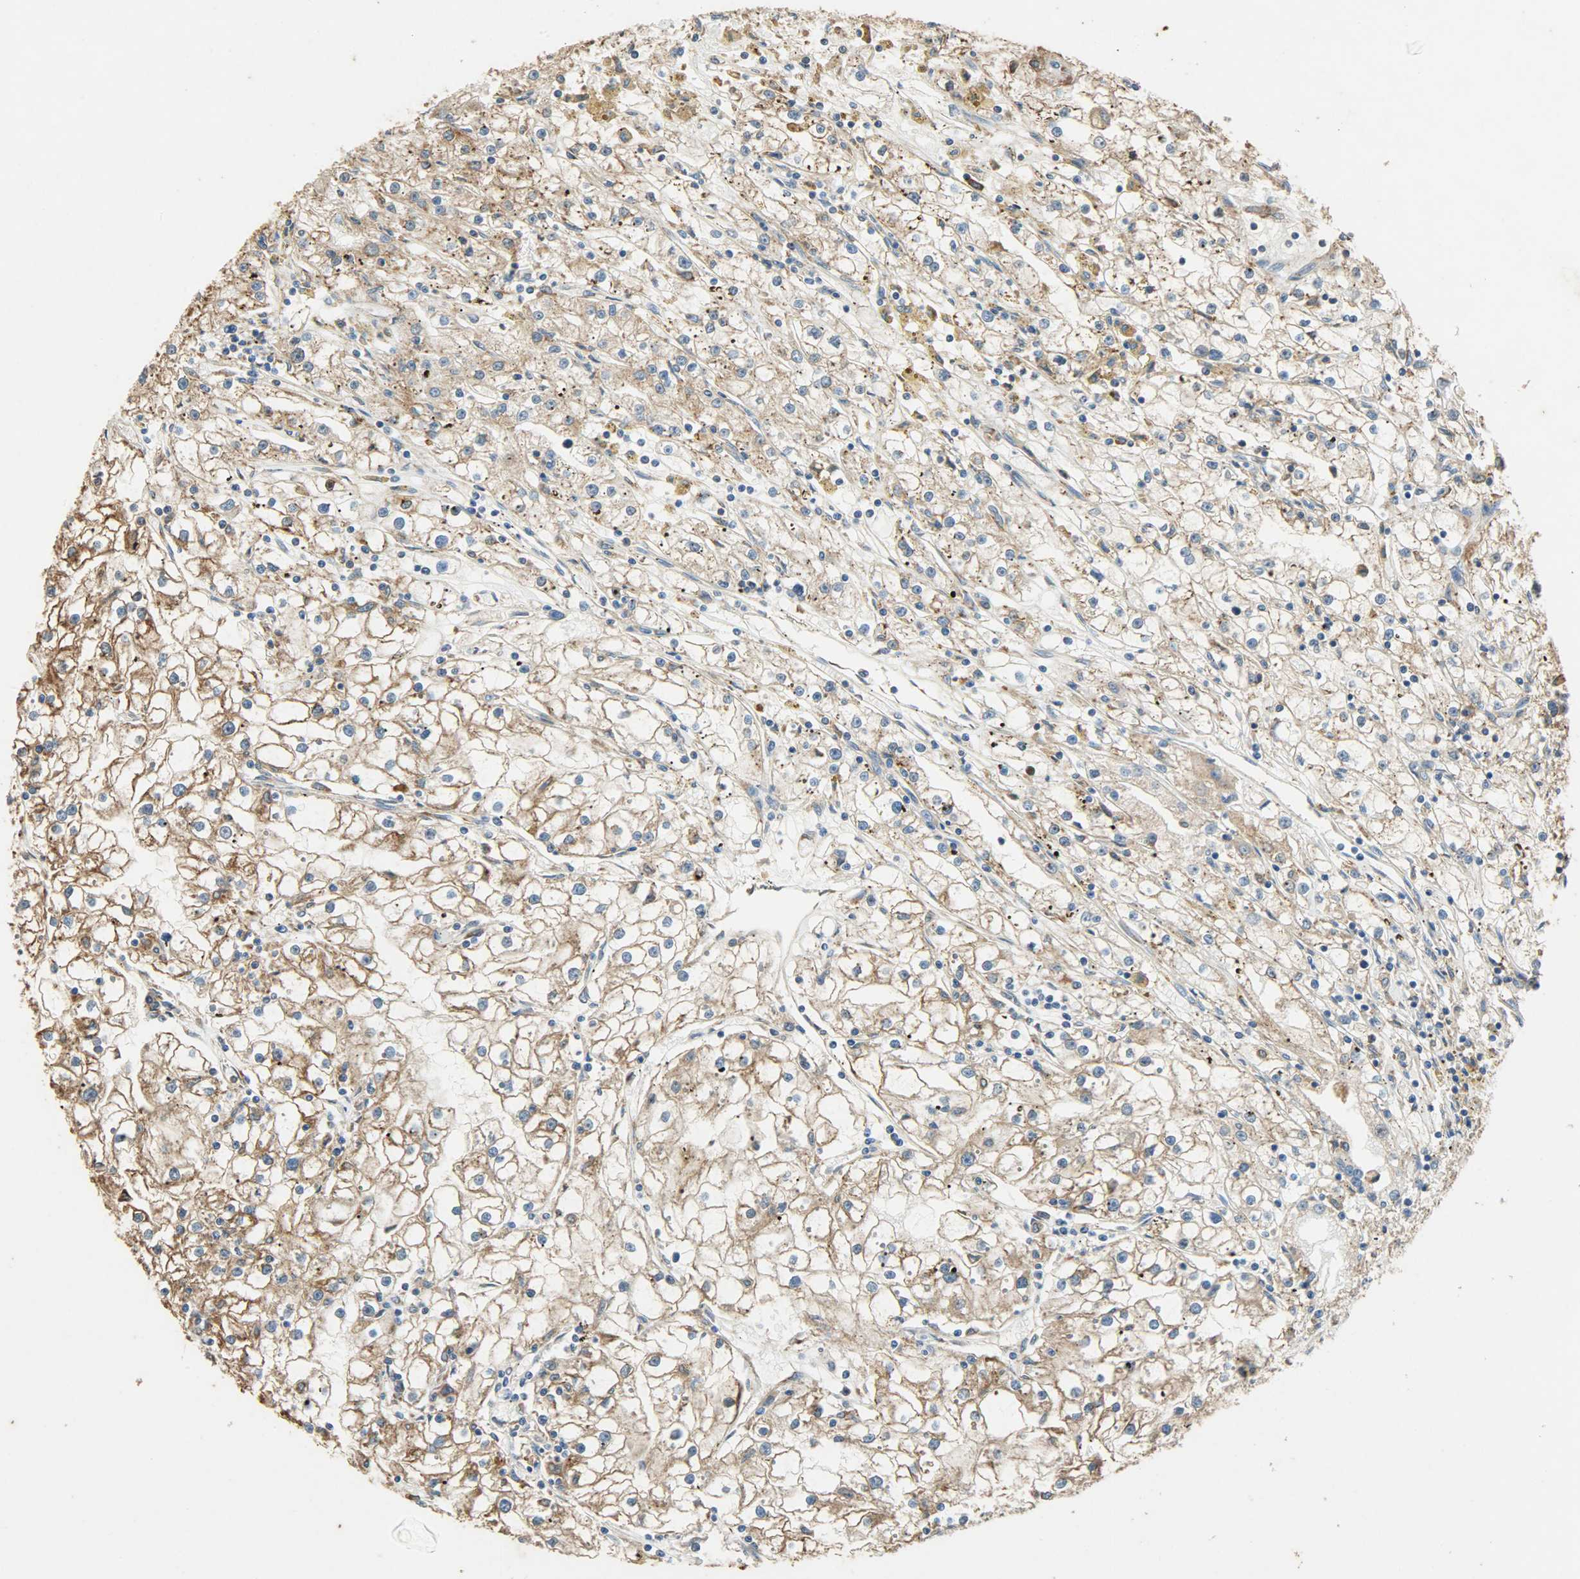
{"staining": {"intensity": "moderate", "quantity": ">75%", "location": "cytoplasmic/membranous"}, "tissue": "renal cancer", "cell_type": "Tumor cells", "image_type": "cancer", "snomed": [{"axis": "morphology", "description": "Adenocarcinoma, NOS"}, {"axis": "topography", "description": "Kidney"}], "caption": "DAB immunohistochemical staining of human renal cancer (adenocarcinoma) displays moderate cytoplasmic/membranous protein positivity in about >75% of tumor cells.", "gene": "HSPA5", "patient": {"sex": "male", "age": 56}}